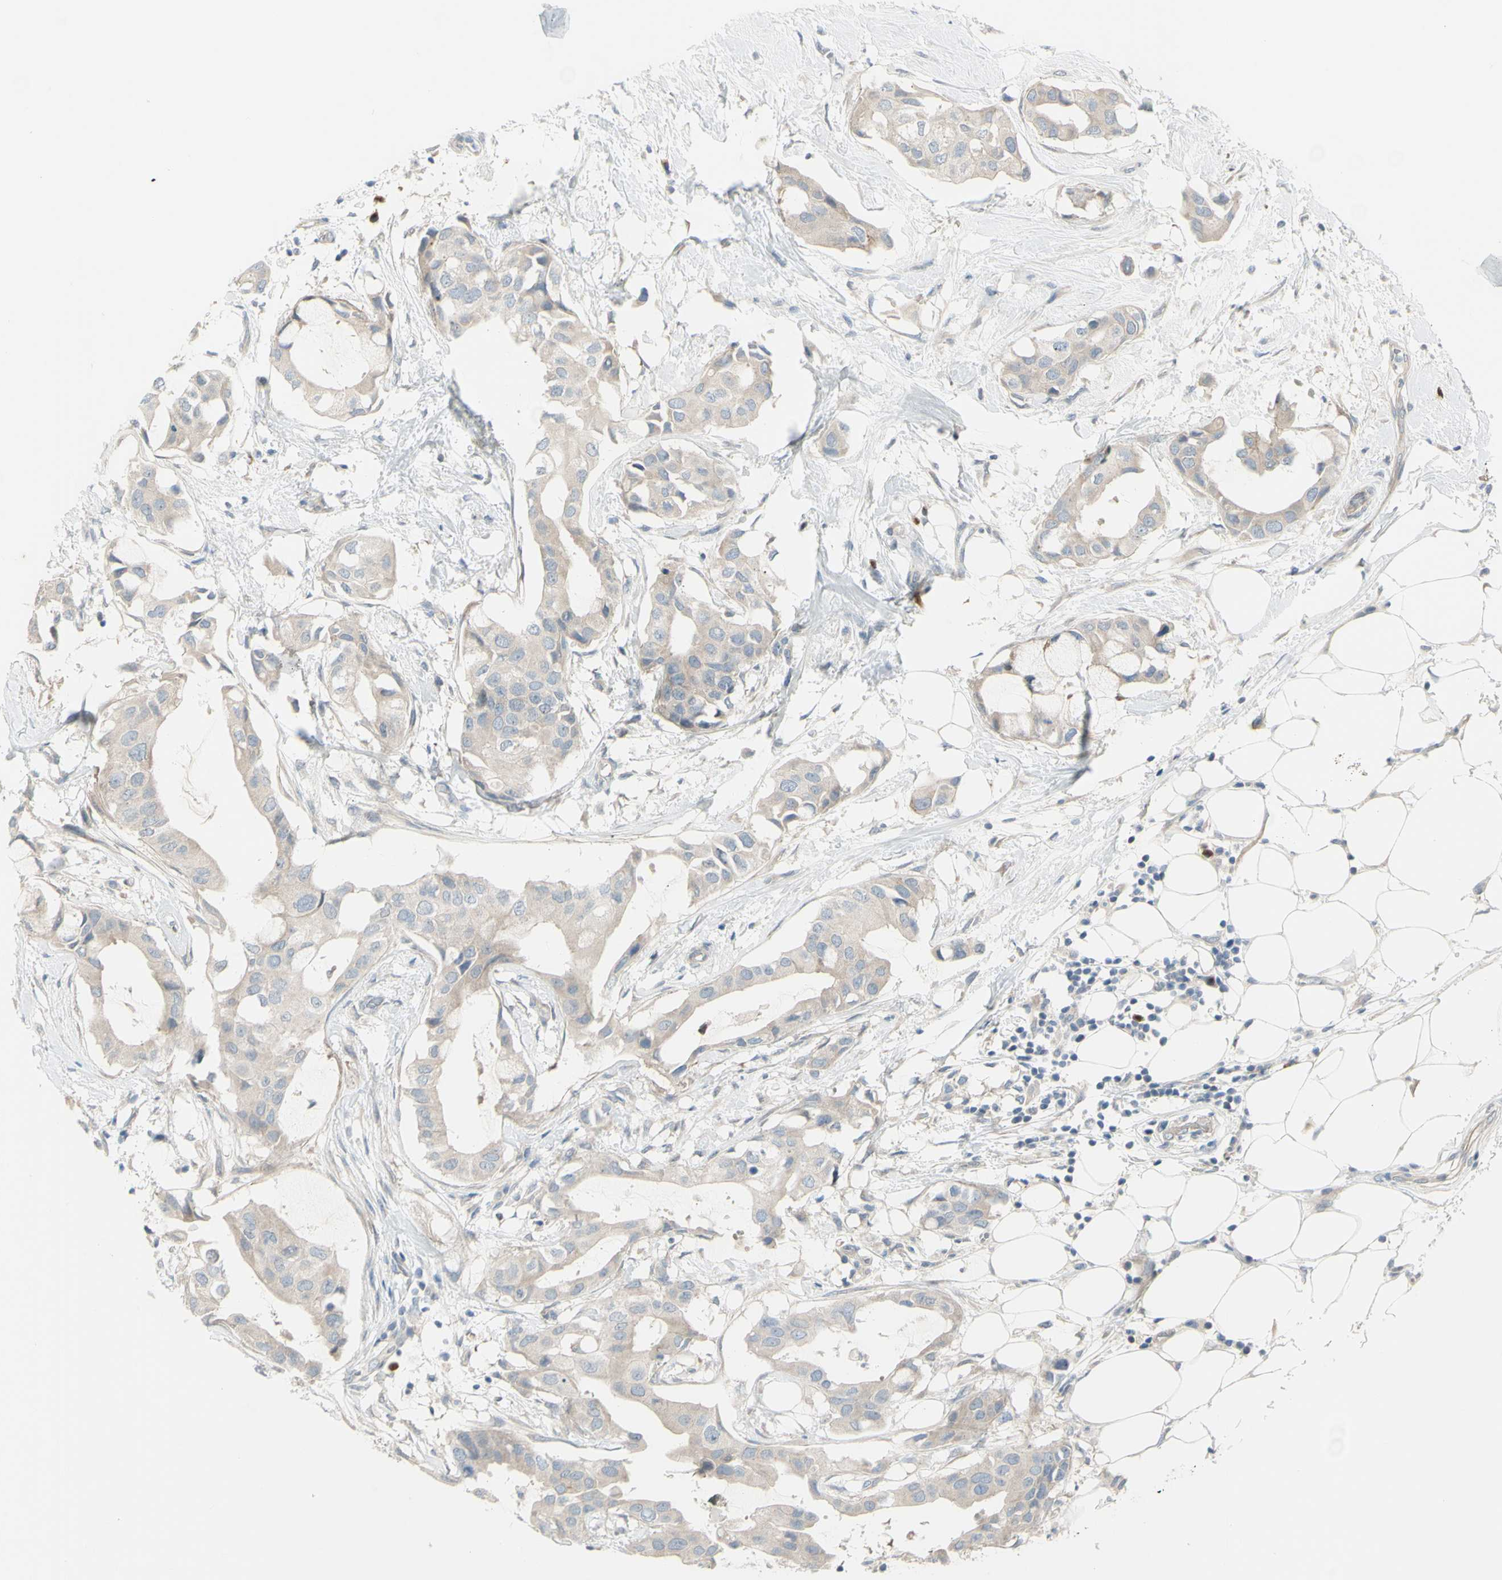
{"staining": {"intensity": "weak", "quantity": ">75%", "location": "cytoplasmic/membranous"}, "tissue": "breast cancer", "cell_type": "Tumor cells", "image_type": "cancer", "snomed": [{"axis": "morphology", "description": "Duct carcinoma"}, {"axis": "topography", "description": "Breast"}], "caption": "Immunohistochemical staining of human infiltrating ductal carcinoma (breast) shows weak cytoplasmic/membranous protein expression in approximately >75% of tumor cells.", "gene": "LRRK1", "patient": {"sex": "female", "age": 40}}